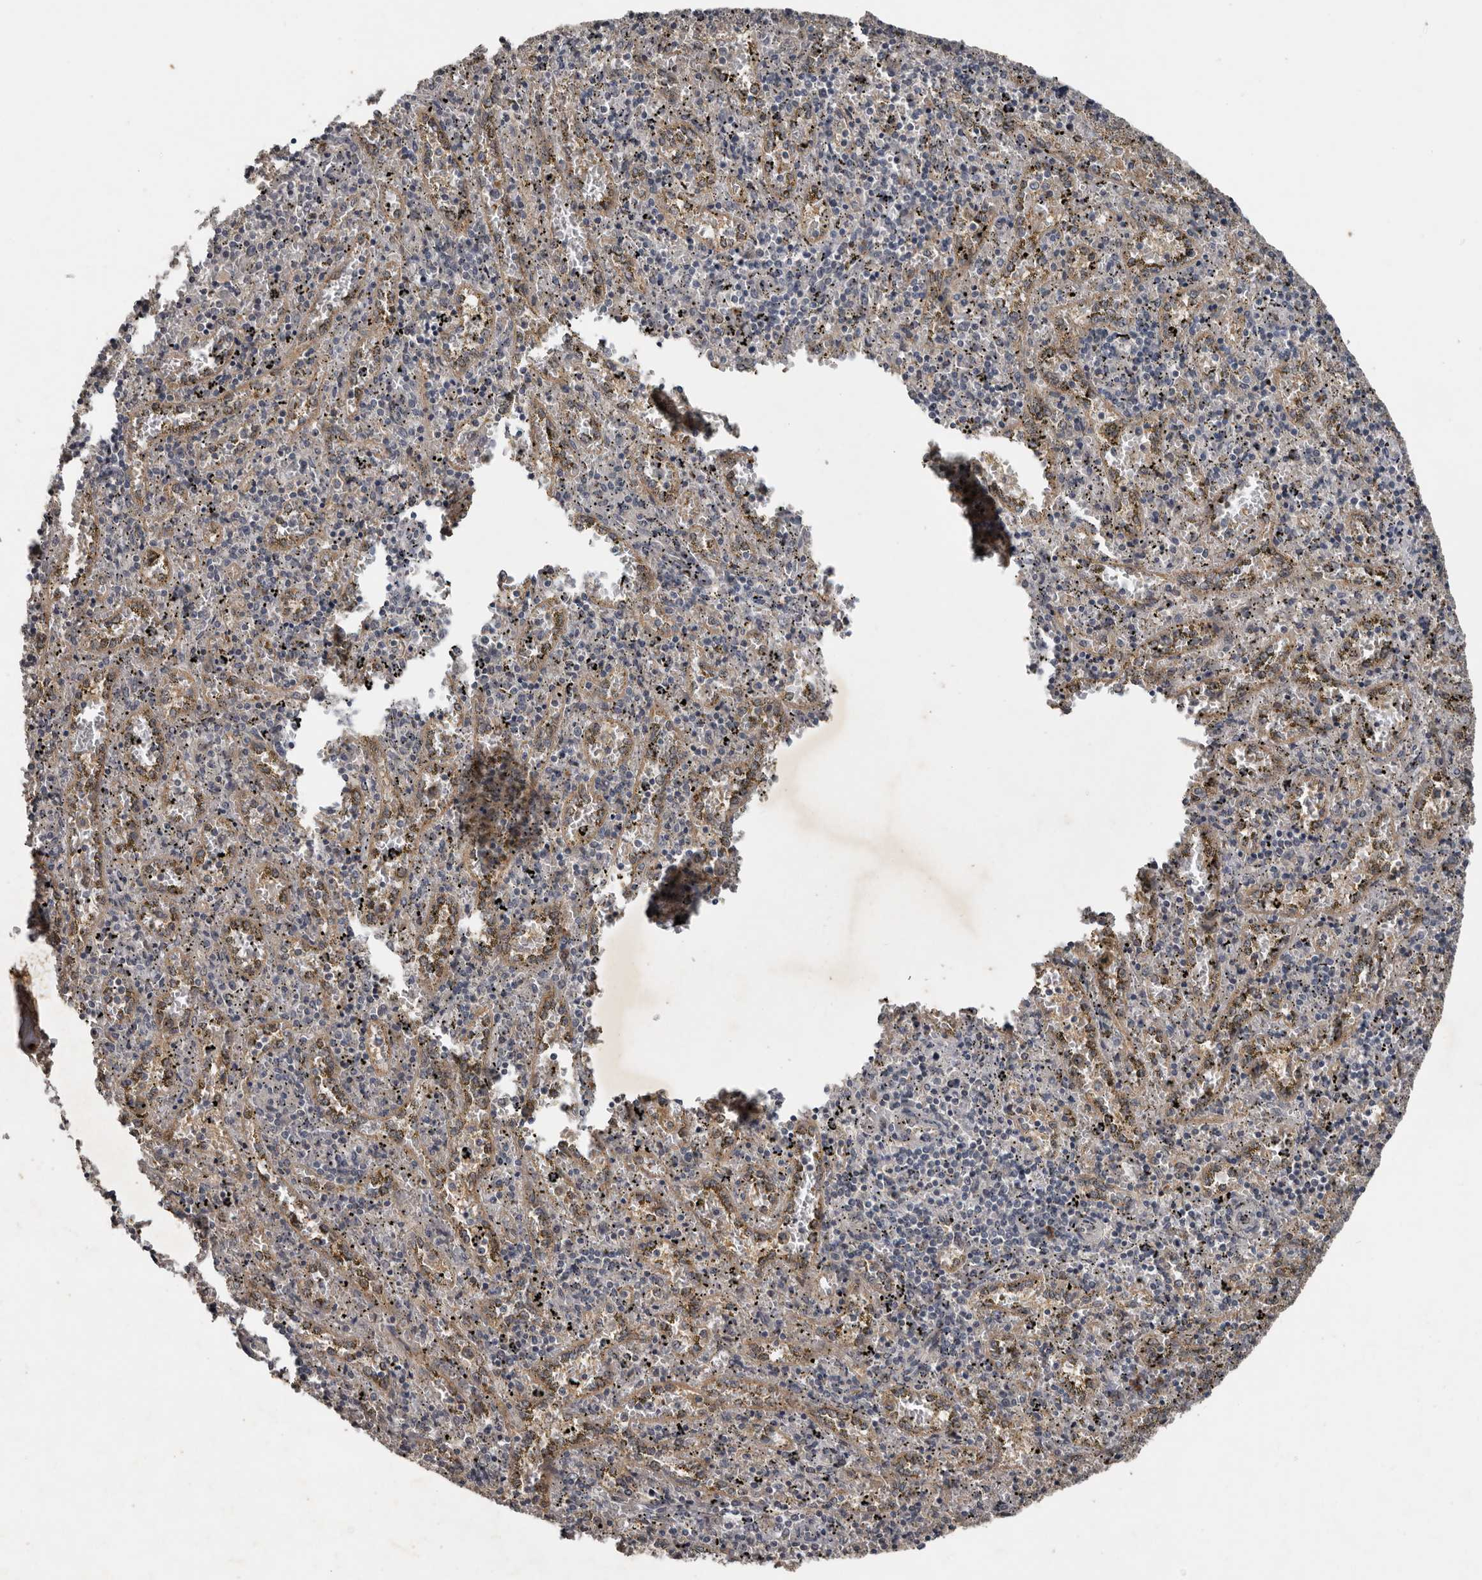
{"staining": {"intensity": "weak", "quantity": "<25%", "location": "cytoplasmic/membranous"}, "tissue": "spleen", "cell_type": "Cells in red pulp", "image_type": "normal", "snomed": [{"axis": "morphology", "description": "Normal tissue, NOS"}, {"axis": "topography", "description": "Spleen"}], "caption": "A histopathology image of spleen stained for a protein exhibits no brown staining in cells in red pulp. (DAB (3,3'-diaminobenzidine) IHC, high magnification).", "gene": "DNAJB4", "patient": {"sex": "male", "age": 11}}